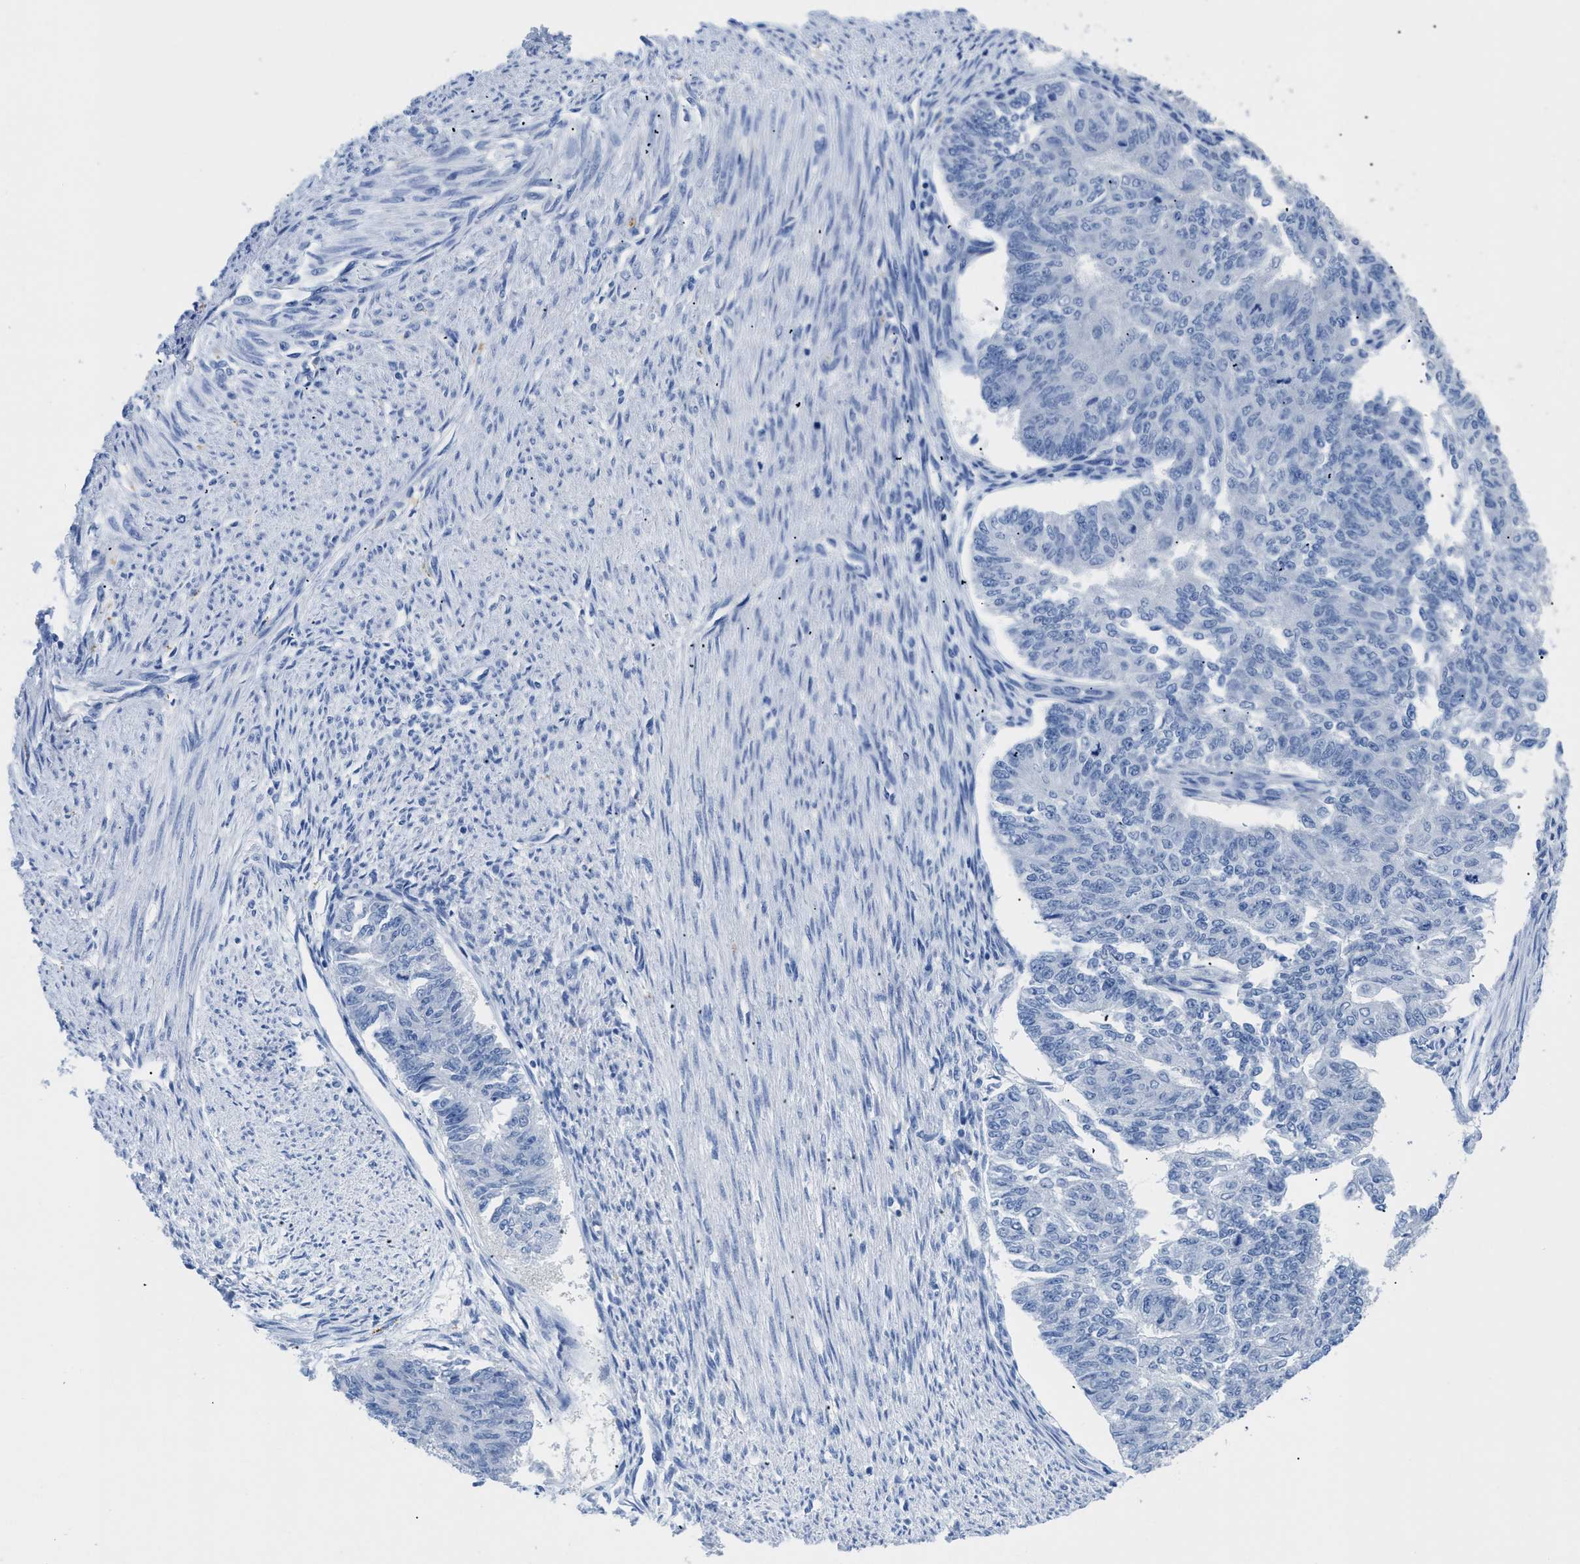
{"staining": {"intensity": "negative", "quantity": "none", "location": "none"}, "tissue": "endometrial cancer", "cell_type": "Tumor cells", "image_type": "cancer", "snomed": [{"axis": "morphology", "description": "Adenocarcinoma, NOS"}, {"axis": "topography", "description": "Endometrium"}], "caption": "Endometrial cancer stained for a protein using immunohistochemistry (IHC) reveals no staining tumor cells.", "gene": "APOBEC2", "patient": {"sex": "female", "age": 32}}